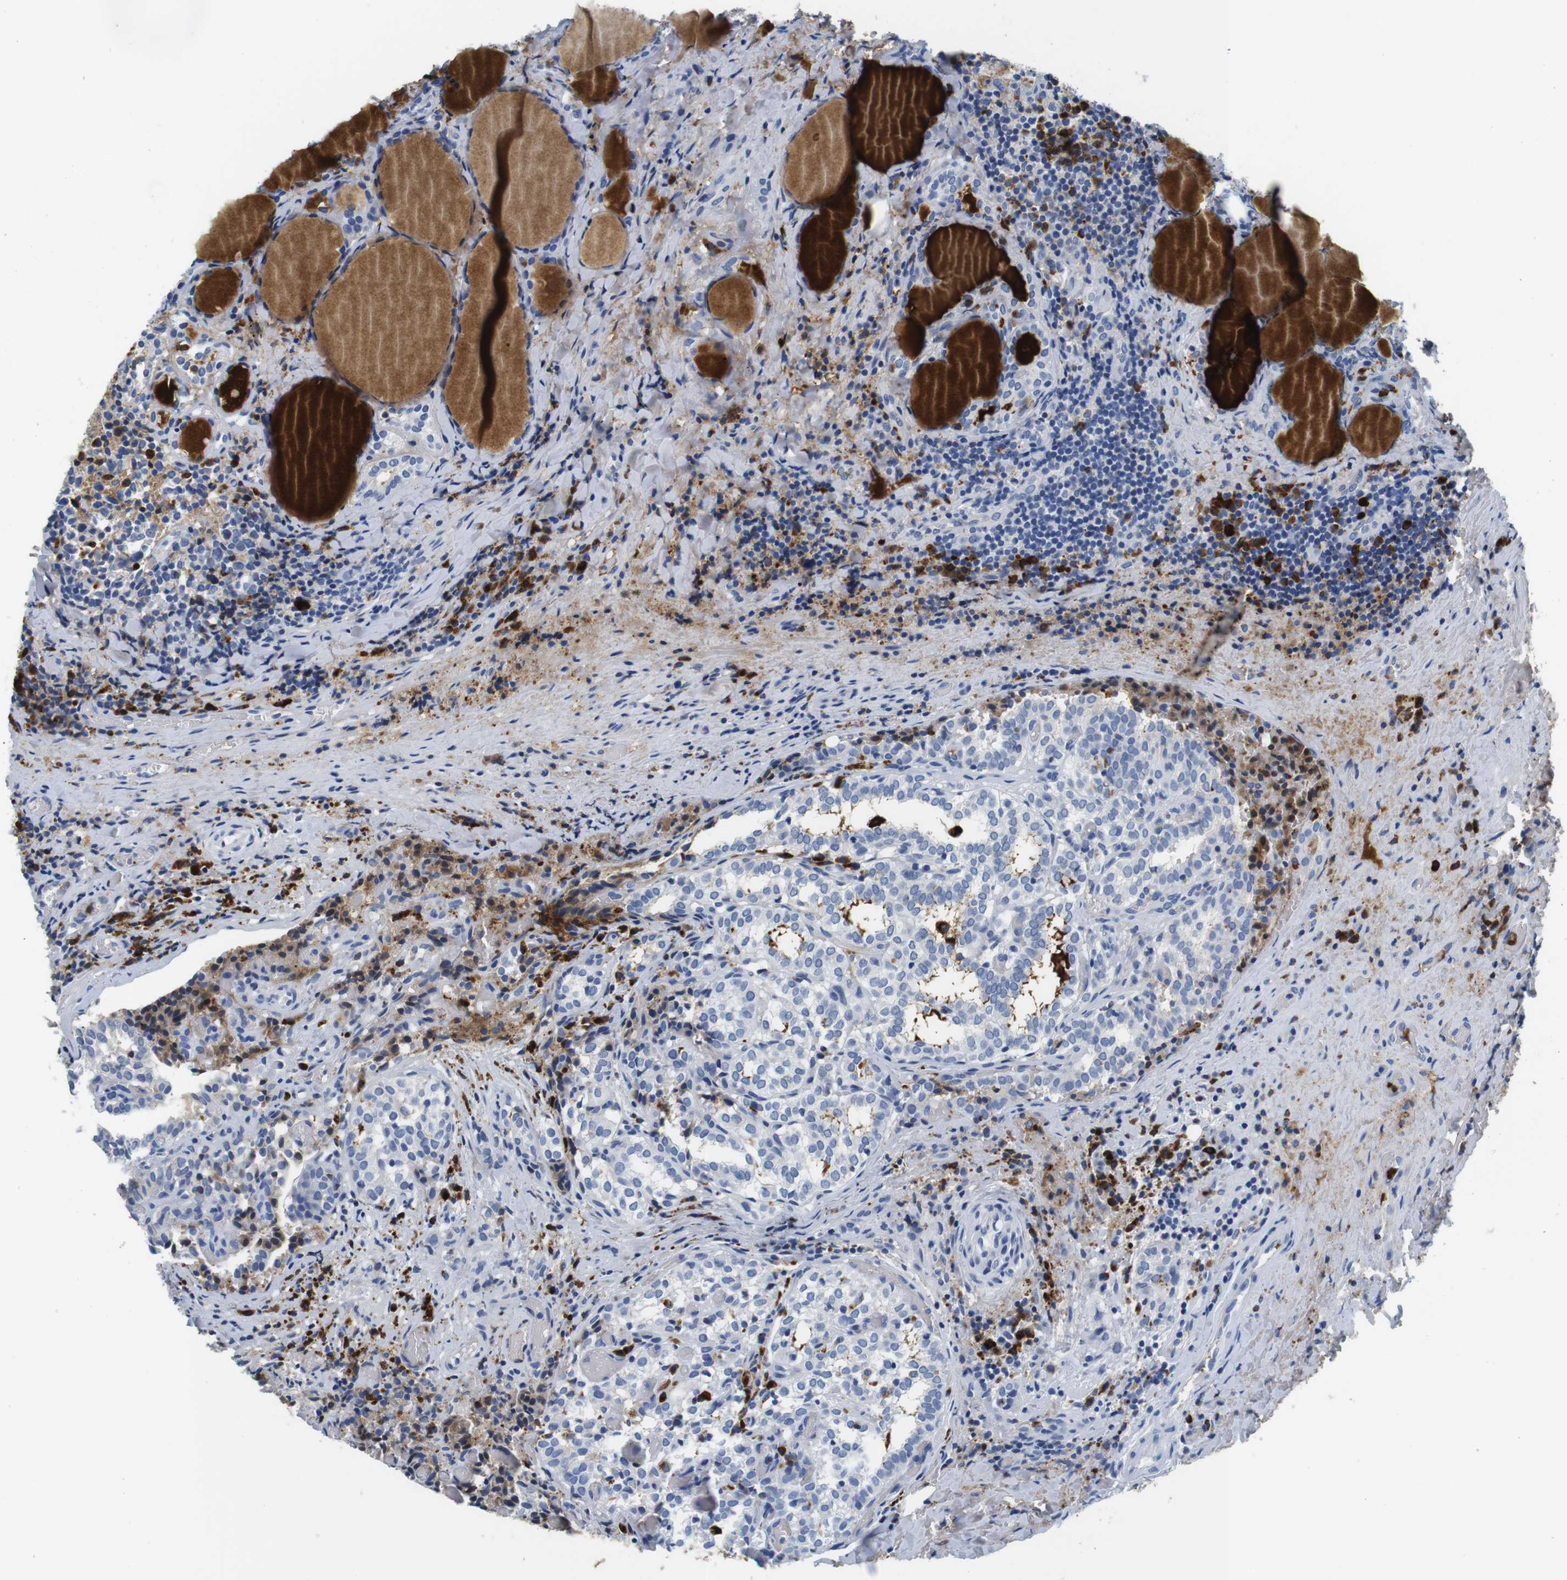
{"staining": {"intensity": "negative", "quantity": "none", "location": "none"}, "tissue": "thyroid cancer", "cell_type": "Tumor cells", "image_type": "cancer", "snomed": [{"axis": "morphology", "description": "Normal tissue, NOS"}, {"axis": "morphology", "description": "Papillary adenocarcinoma, NOS"}, {"axis": "topography", "description": "Thyroid gland"}], "caption": "Tumor cells show no significant expression in thyroid papillary adenocarcinoma.", "gene": "IGKC", "patient": {"sex": "female", "age": 30}}